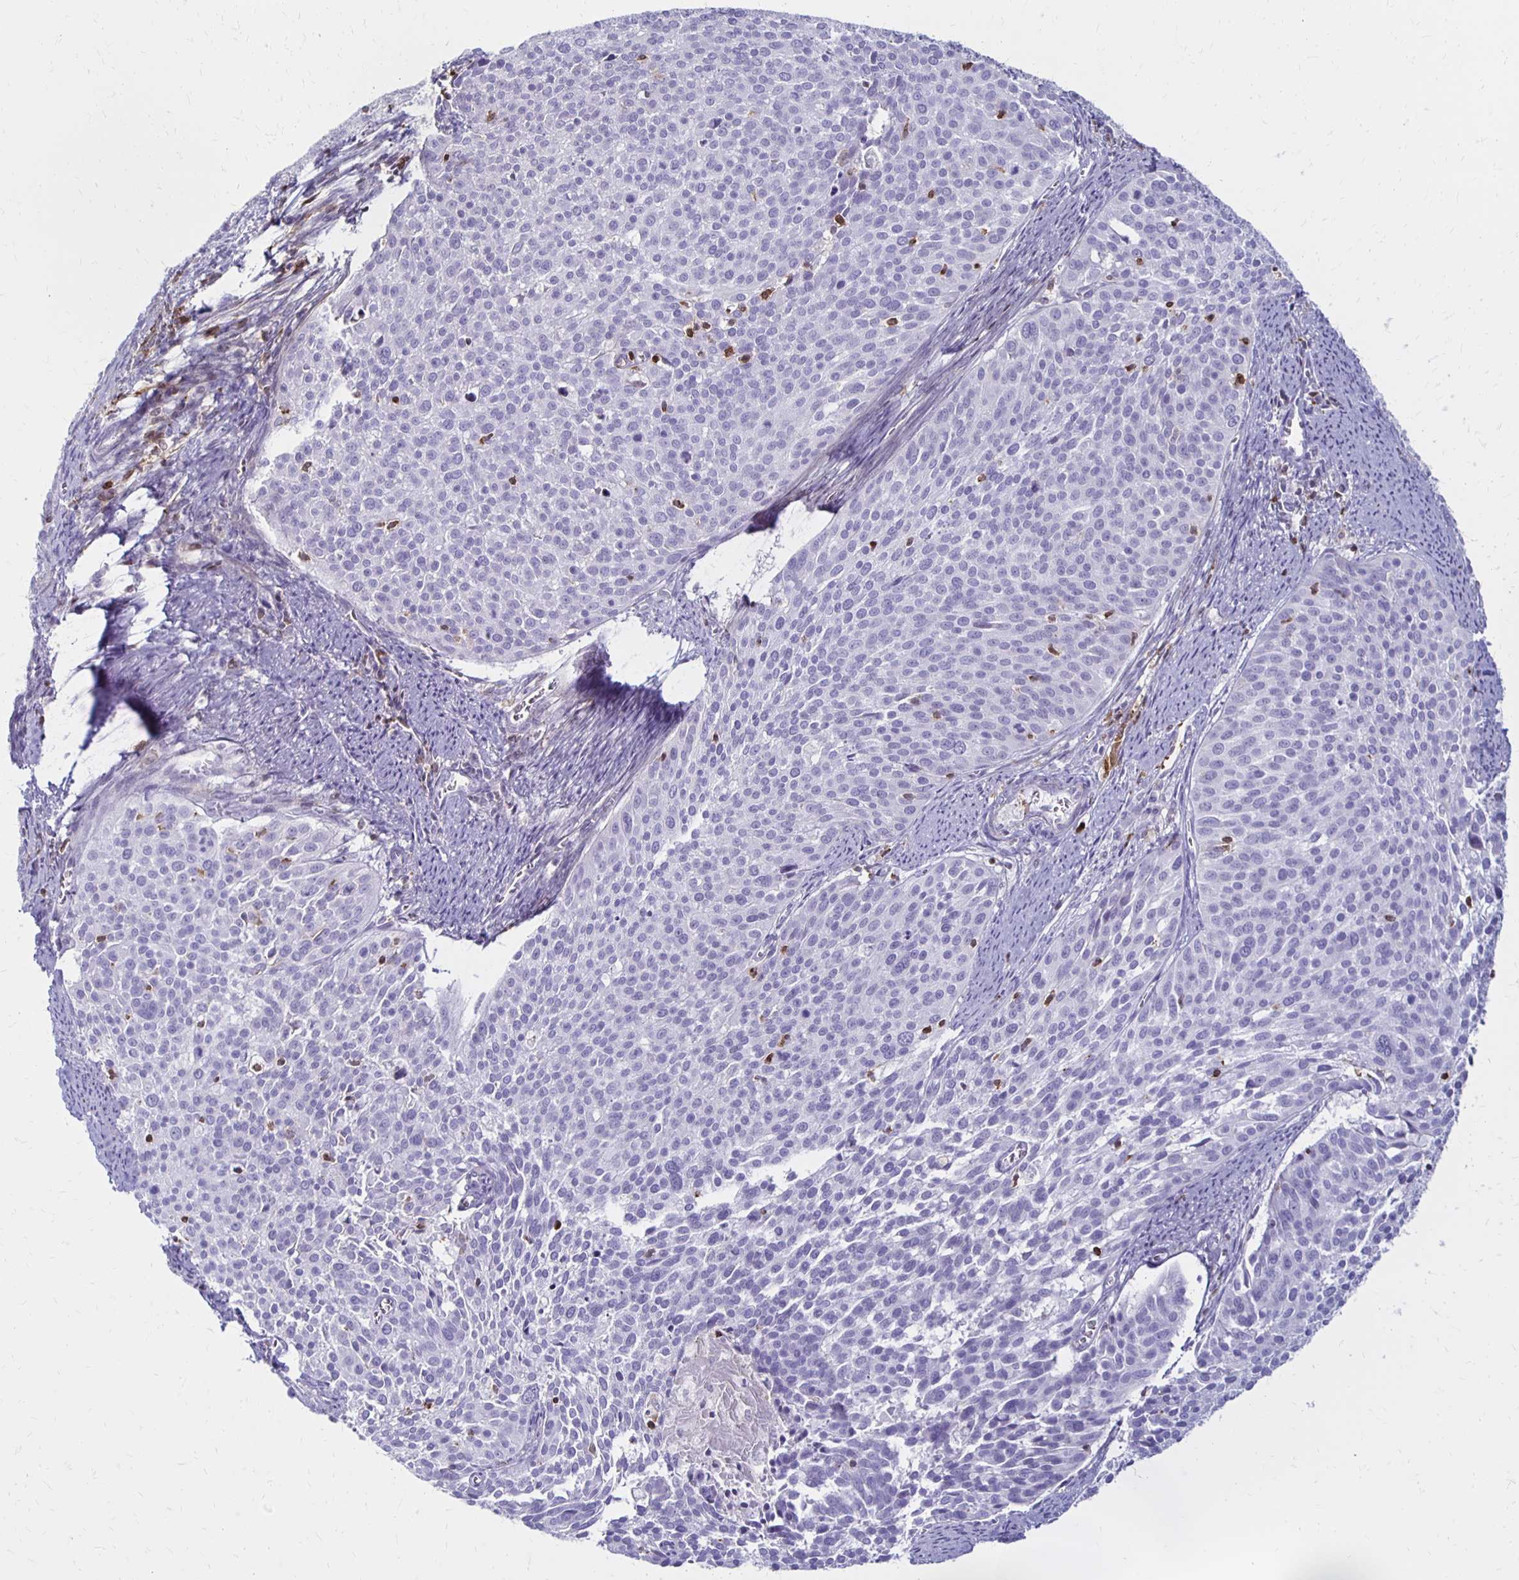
{"staining": {"intensity": "negative", "quantity": "none", "location": "none"}, "tissue": "cervical cancer", "cell_type": "Tumor cells", "image_type": "cancer", "snomed": [{"axis": "morphology", "description": "Squamous cell carcinoma, NOS"}, {"axis": "topography", "description": "Cervix"}], "caption": "Protein analysis of squamous cell carcinoma (cervical) displays no significant staining in tumor cells. Nuclei are stained in blue.", "gene": "CCL21", "patient": {"sex": "female", "age": 39}}